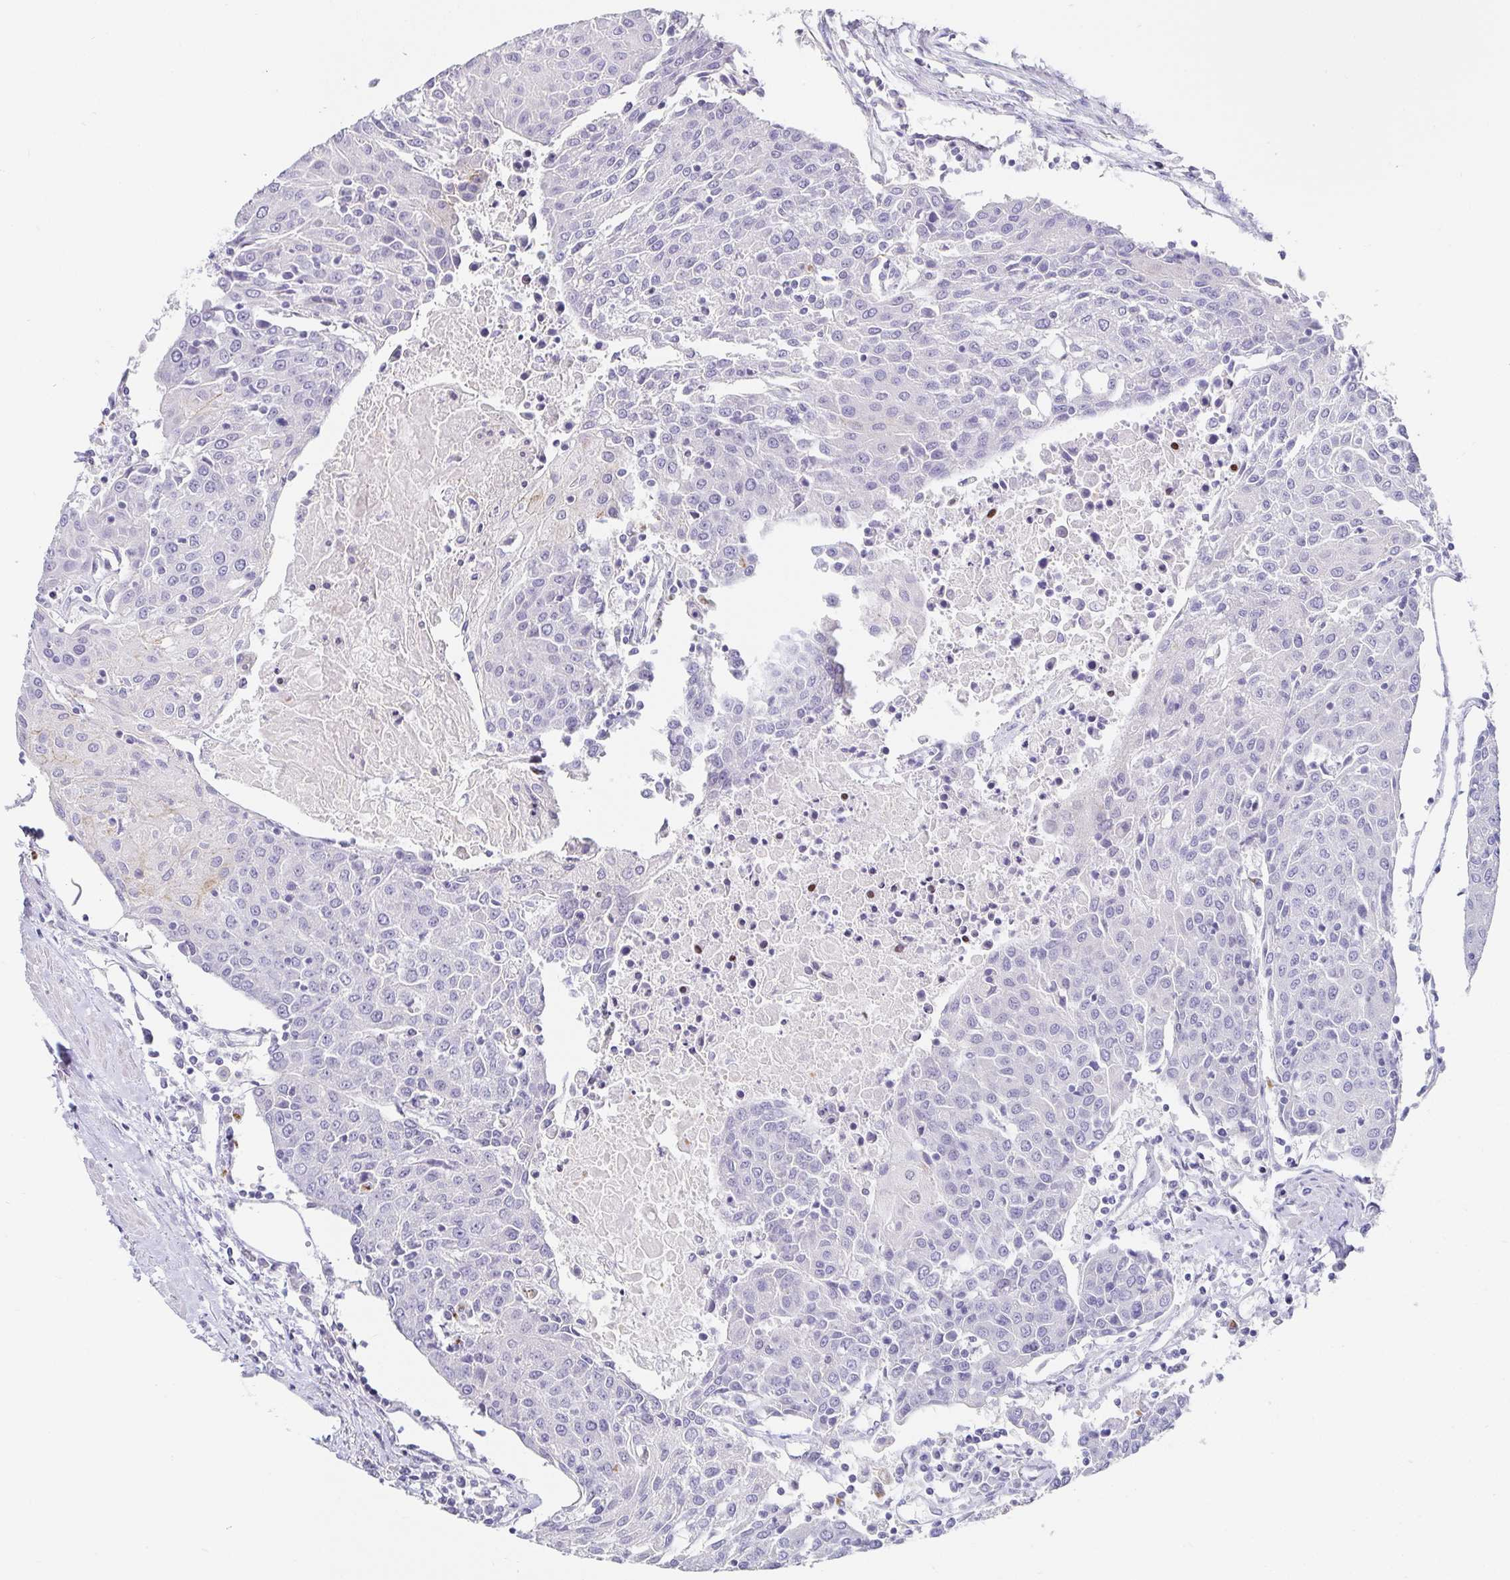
{"staining": {"intensity": "negative", "quantity": "none", "location": "none"}, "tissue": "urothelial cancer", "cell_type": "Tumor cells", "image_type": "cancer", "snomed": [{"axis": "morphology", "description": "Urothelial carcinoma, High grade"}, {"axis": "topography", "description": "Urinary bladder"}], "caption": "An IHC micrograph of high-grade urothelial carcinoma is shown. There is no staining in tumor cells of high-grade urothelial carcinoma.", "gene": "PDX1", "patient": {"sex": "female", "age": 85}}